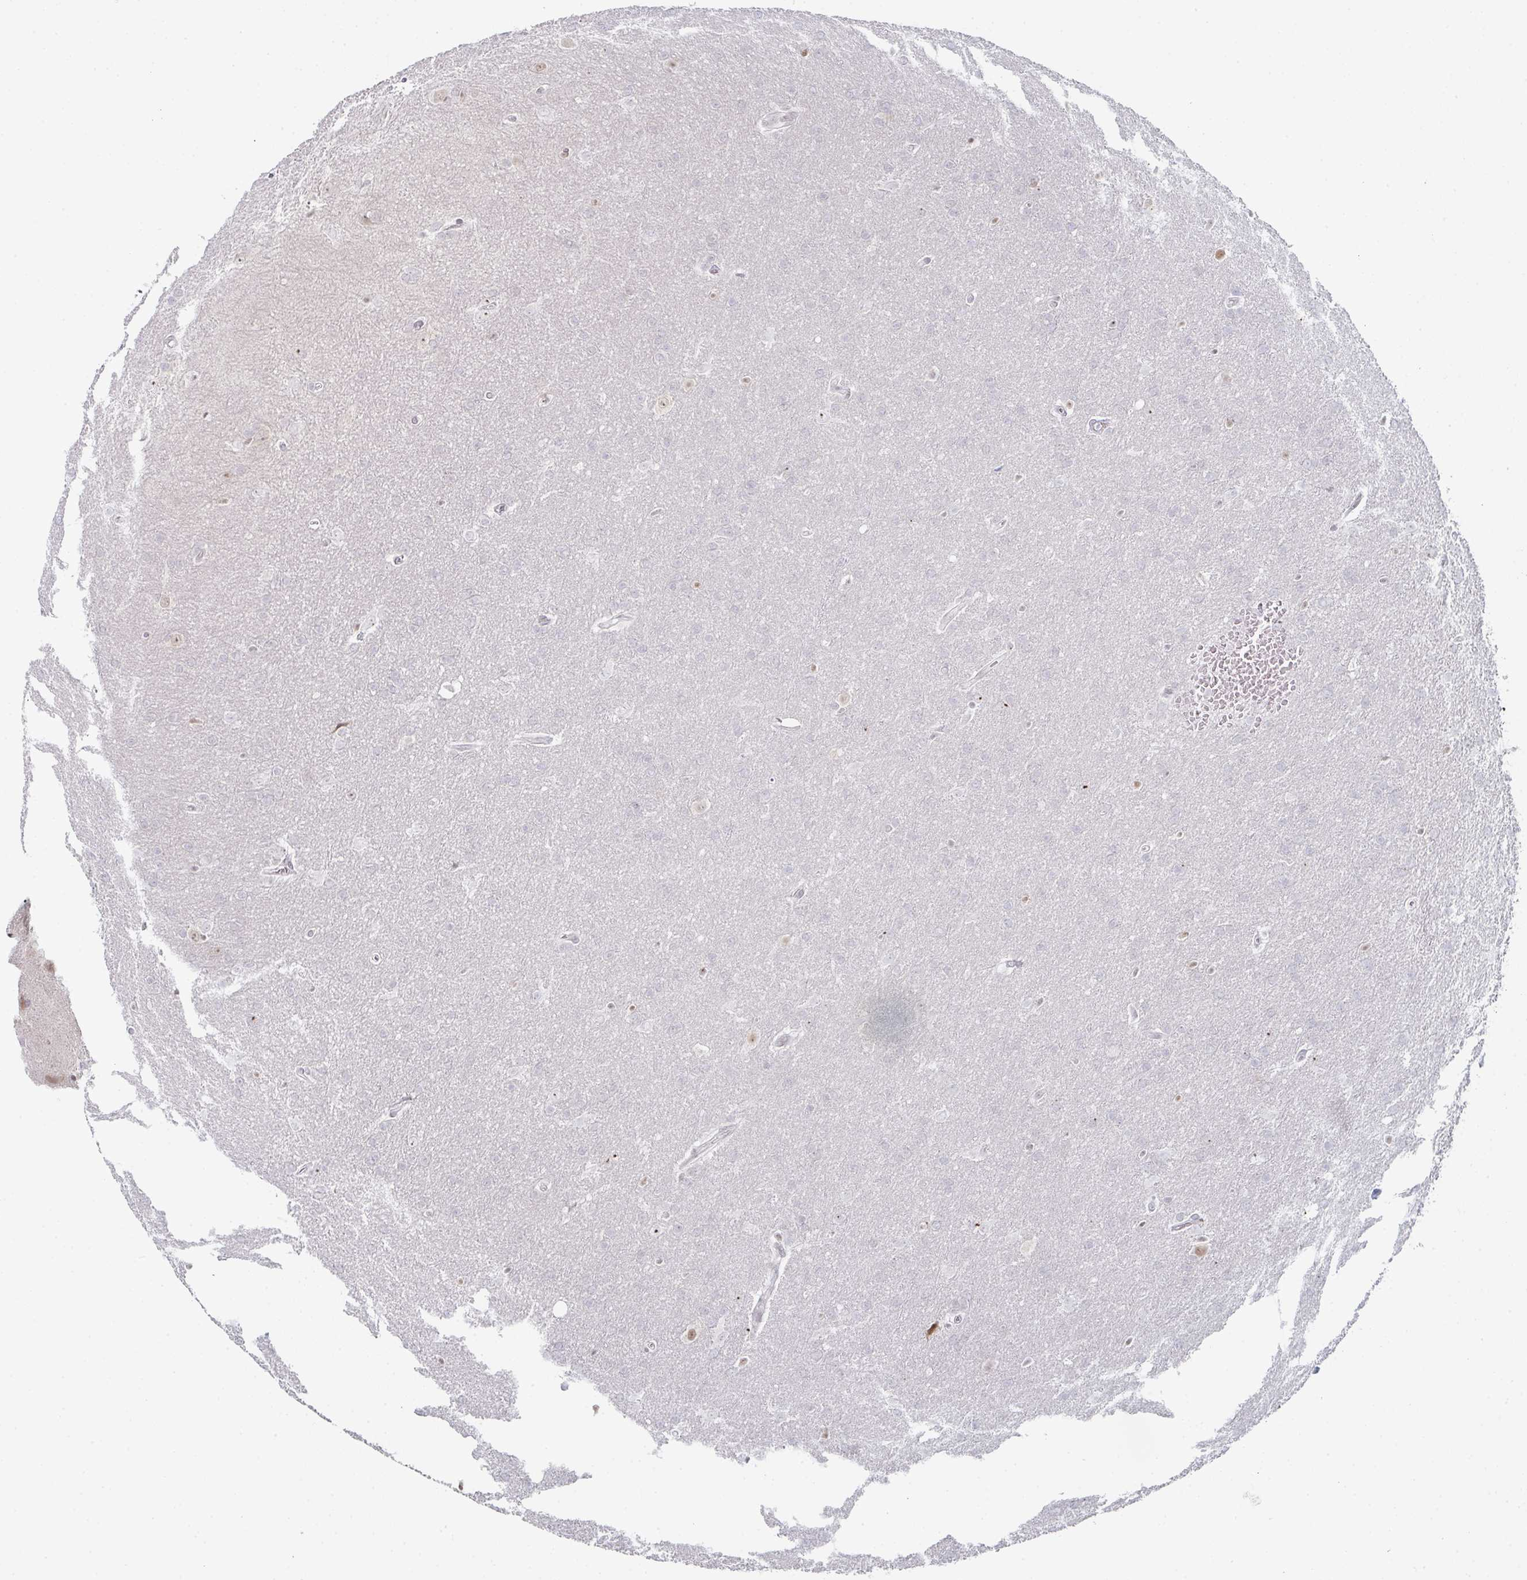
{"staining": {"intensity": "negative", "quantity": "none", "location": "none"}, "tissue": "glioma", "cell_type": "Tumor cells", "image_type": "cancer", "snomed": [{"axis": "morphology", "description": "Glioma, malignant, Low grade"}, {"axis": "topography", "description": "Brain"}], "caption": "Glioma stained for a protein using immunohistochemistry demonstrates no positivity tumor cells.", "gene": "POU2AF2", "patient": {"sex": "female", "age": 32}}